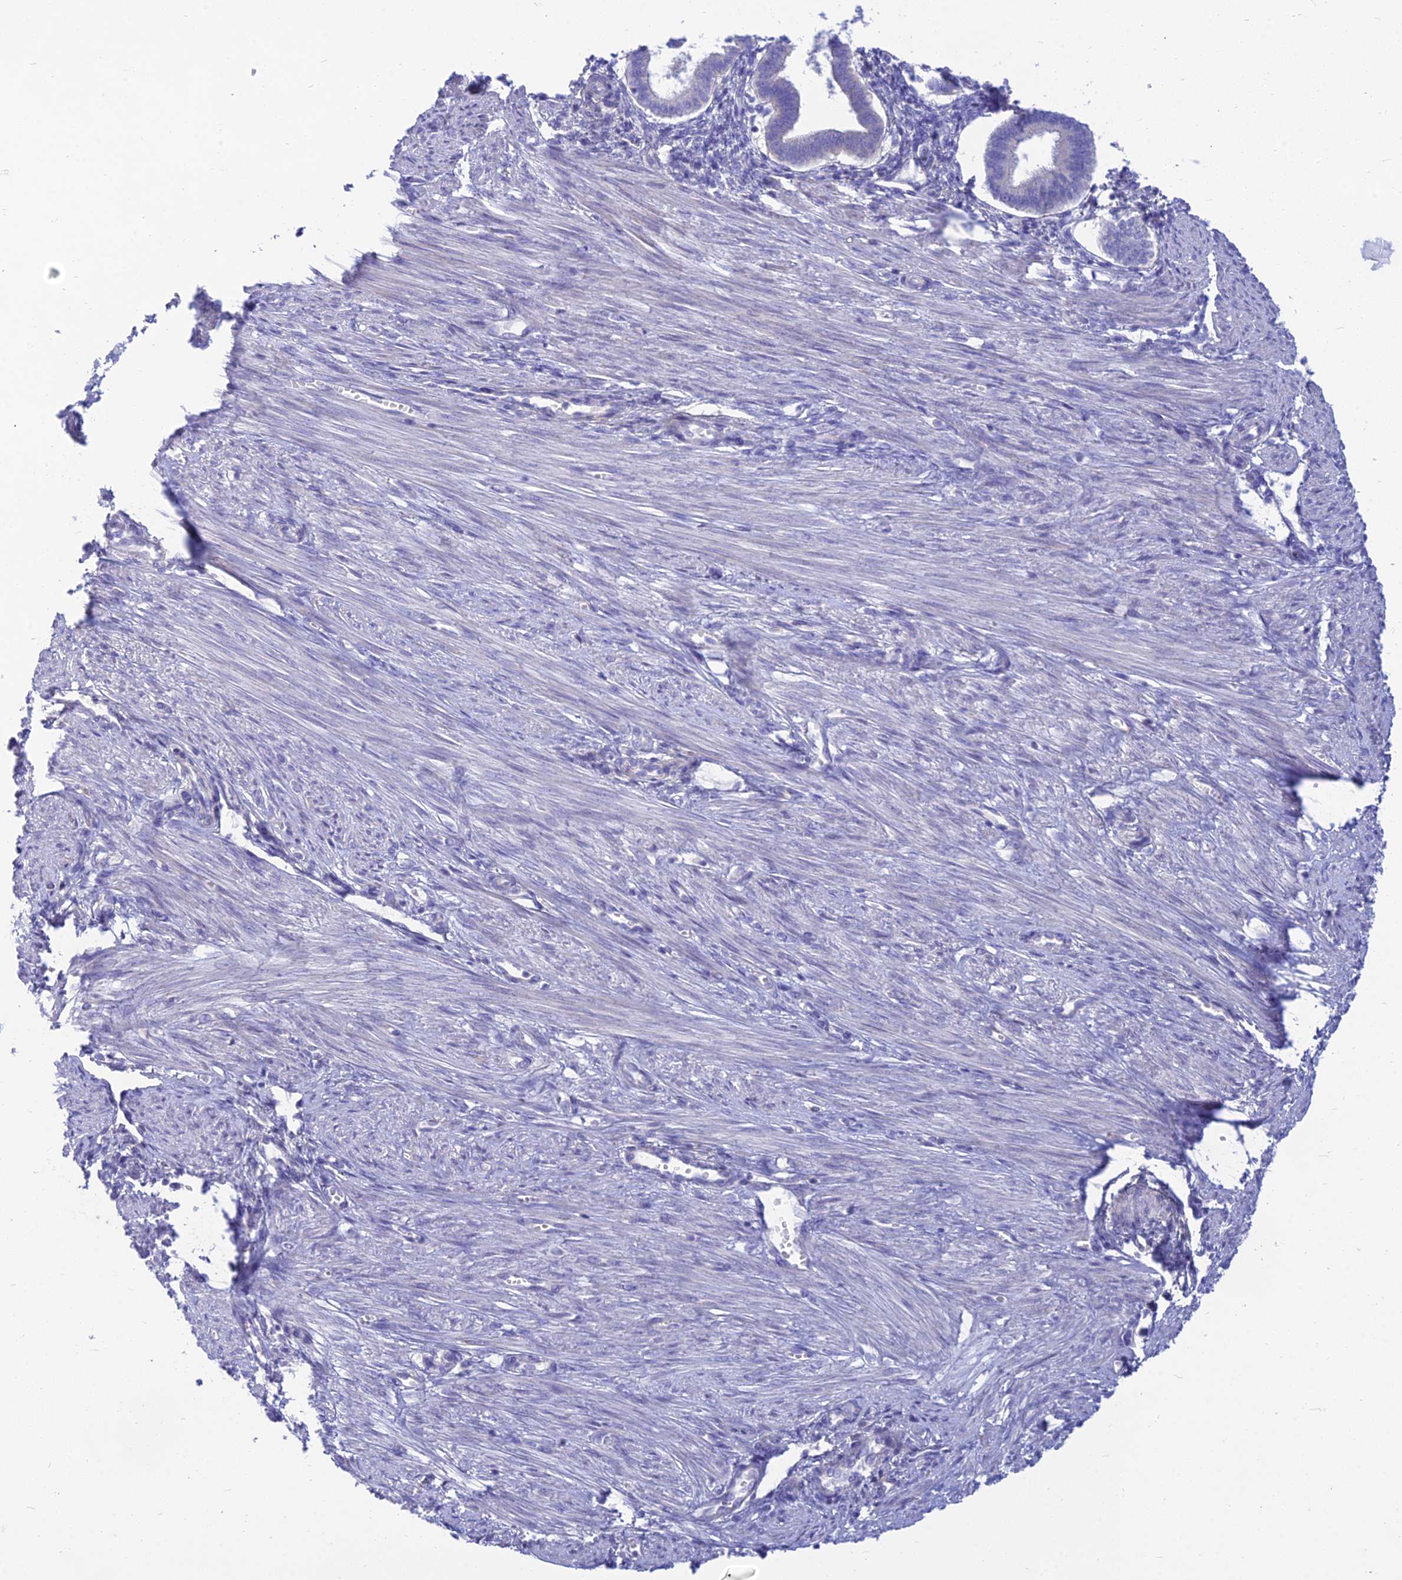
{"staining": {"intensity": "negative", "quantity": "none", "location": "none"}, "tissue": "endometrium", "cell_type": "Cells in endometrial stroma", "image_type": "normal", "snomed": [{"axis": "morphology", "description": "Normal tissue, NOS"}, {"axis": "topography", "description": "Endometrium"}], "caption": "The histopathology image reveals no significant positivity in cells in endometrial stroma of endometrium.", "gene": "TMEM30B", "patient": {"sex": "female", "age": 24}}